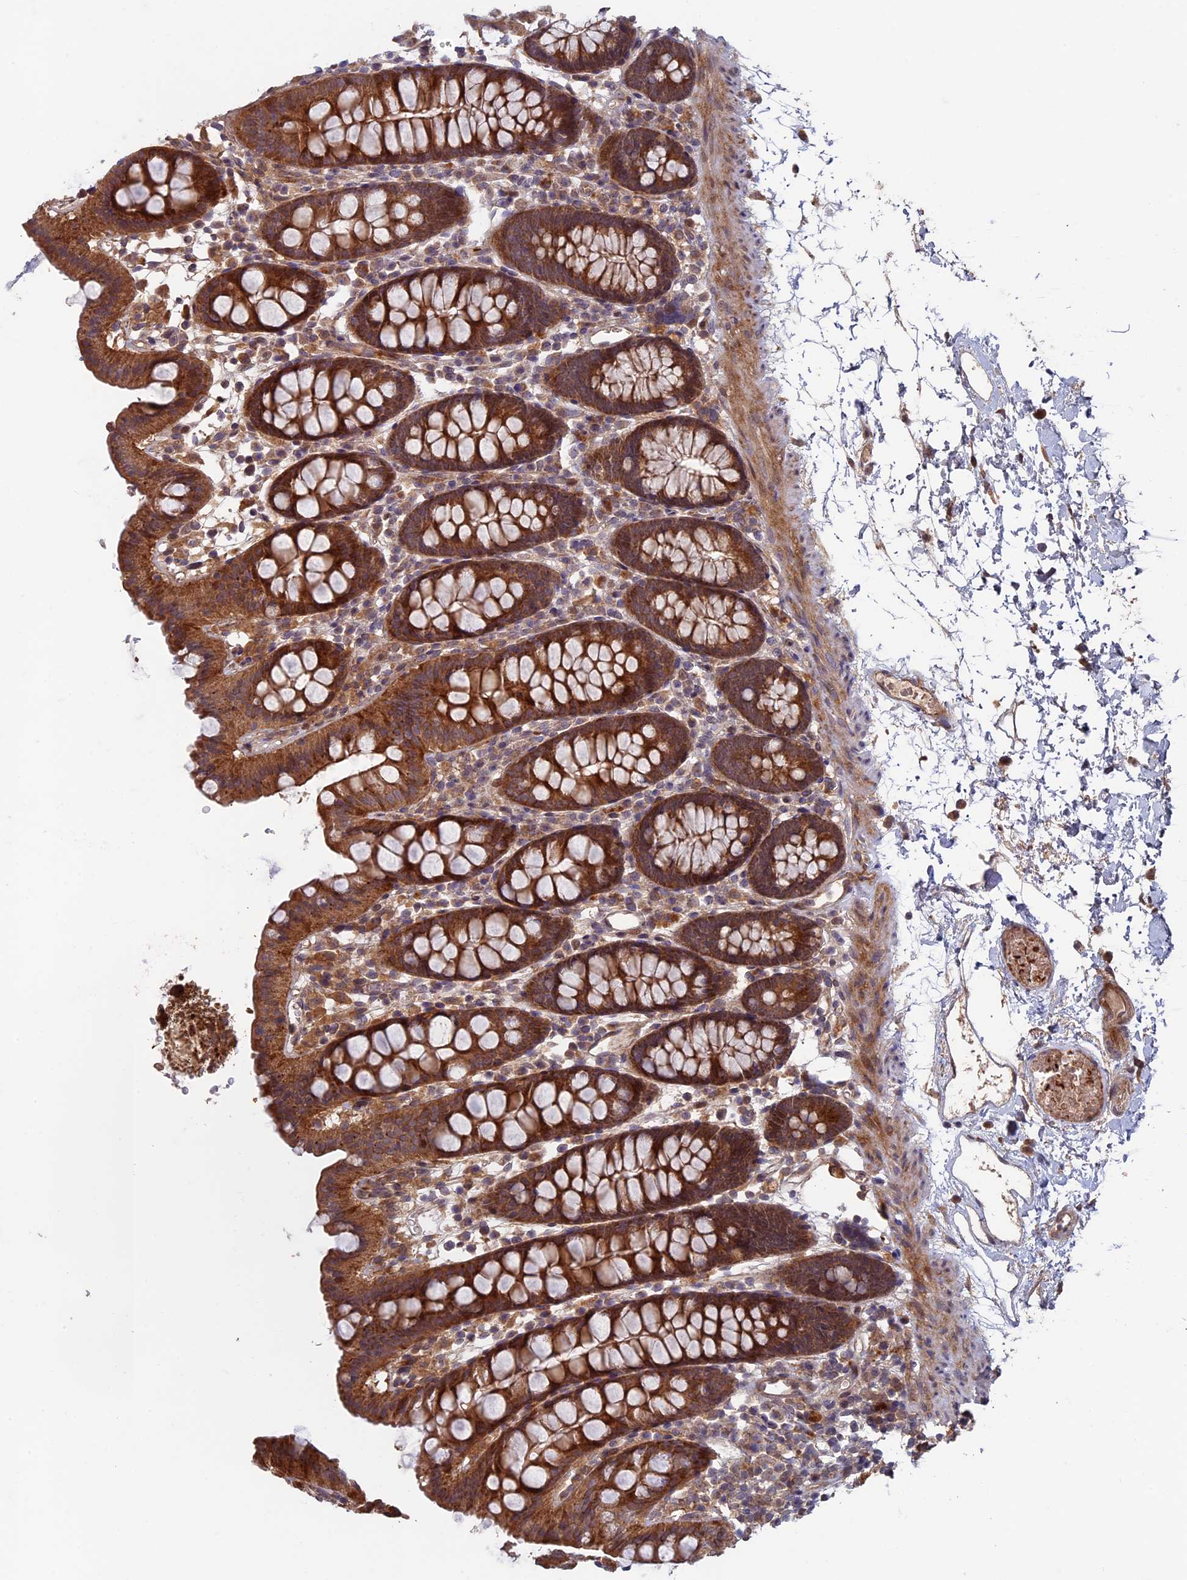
{"staining": {"intensity": "moderate", "quantity": ">75%", "location": "cytoplasmic/membranous"}, "tissue": "colon", "cell_type": "Endothelial cells", "image_type": "normal", "snomed": [{"axis": "morphology", "description": "Normal tissue, NOS"}, {"axis": "topography", "description": "Colon"}], "caption": "Immunohistochemistry (IHC) image of normal colon: colon stained using immunohistochemistry shows medium levels of moderate protein expression localized specifically in the cytoplasmic/membranous of endothelial cells, appearing as a cytoplasmic/membranous brown color.", "gene": "RCCD1", "patient": {"sex": "male", "age": 75}}